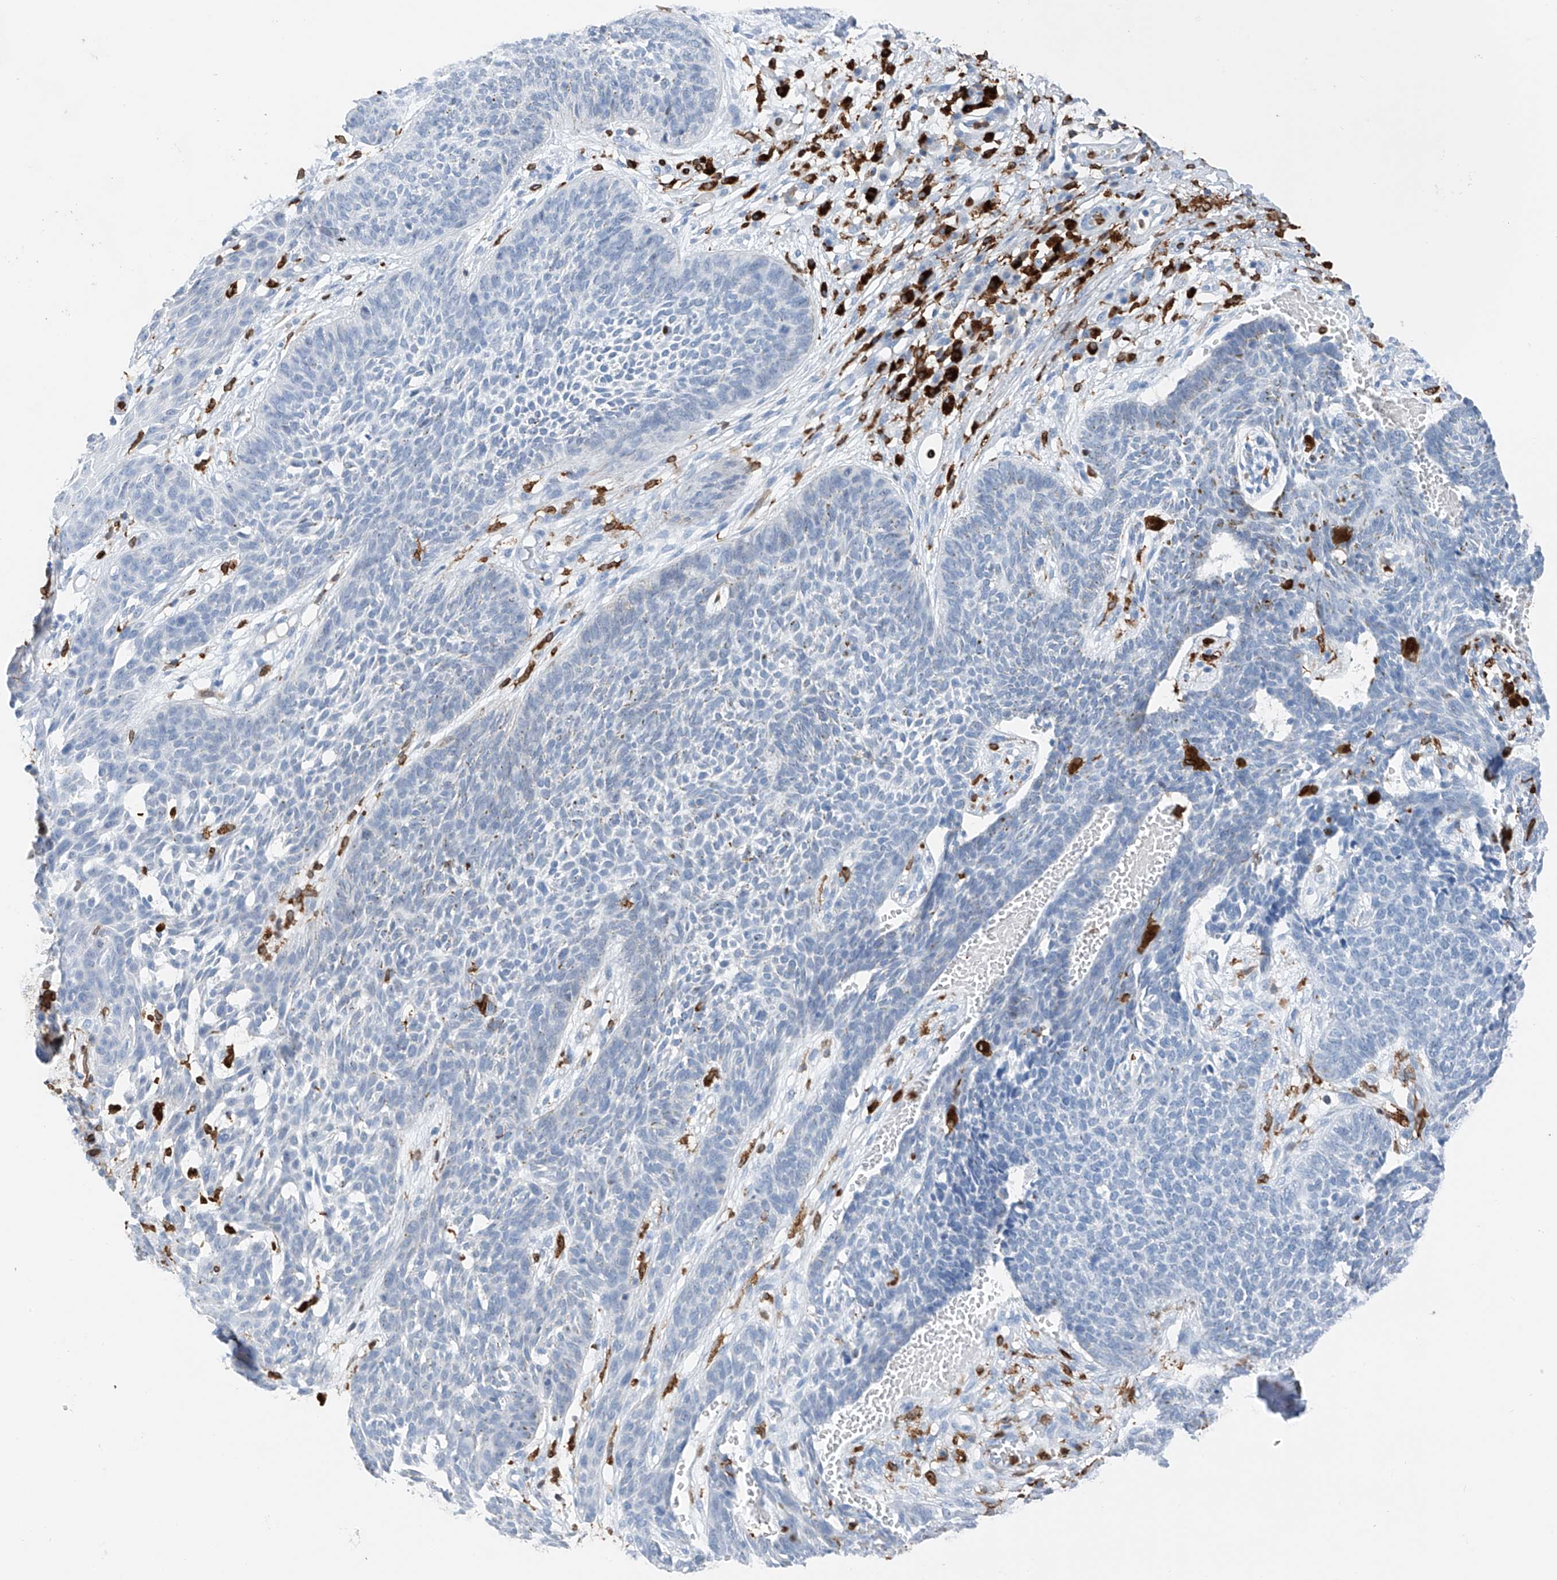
{"staining": {"intensity": "negative", "quantity": "none", "location": "none"}, "tissue": "skin cancer", "cell_type": "Tumor cells", "image_type": "cancer", "snomed": [{"axis": "morphology", "description": "Basal cell carcinoma"}, {"axis": "topography", "description": "Skin"}], "caption": "This is an immunohistochemistry histopathology image of human skin cancer (basal cell carcinoma). There is no positivity in tumor cells.", "gene": "TBXAS1", "patient": {"sex": "female", "age": 84}}